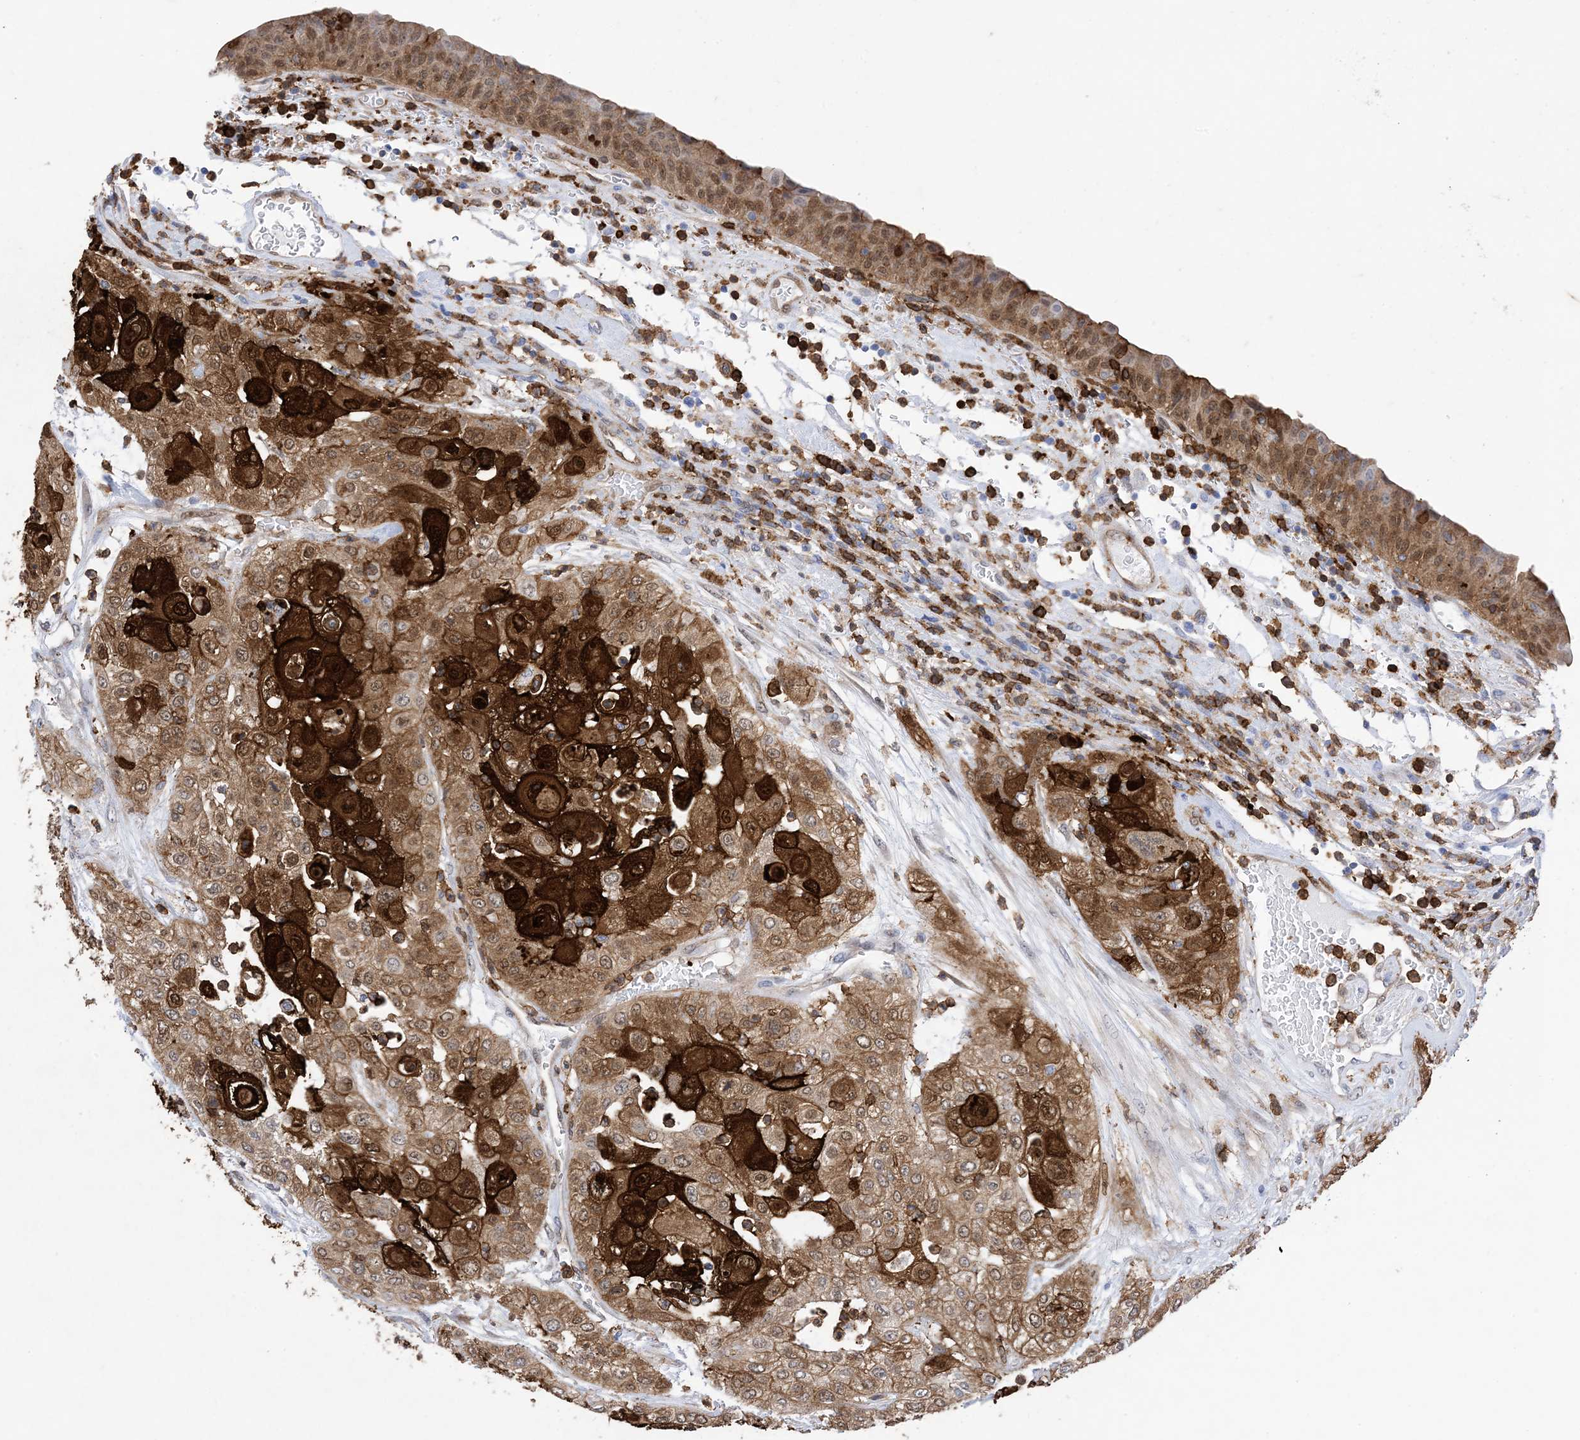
{"staining": {"intensity": "strong", "quantity": ">75%", "location": "cytoplasmic/membranous,nuclear"}, "tissue": "urothelial cancer", "cell_type": "Tumor cells", "image_type": "cancer", "snomed": [{"axis": "morphology", "description": "Urothelial carcinoma, High grade"}, {"axis": "topography", "description": "Urinary bladder"}], "caption": "A high amount of strong cytoplasmic/membranous and nuclear expression is seen in about >75% of tumor cells in urothelial carcinoma (high-grade) tissue.", "gene": "ANXA1", "patient": {"sex": "female", "age": 79}}